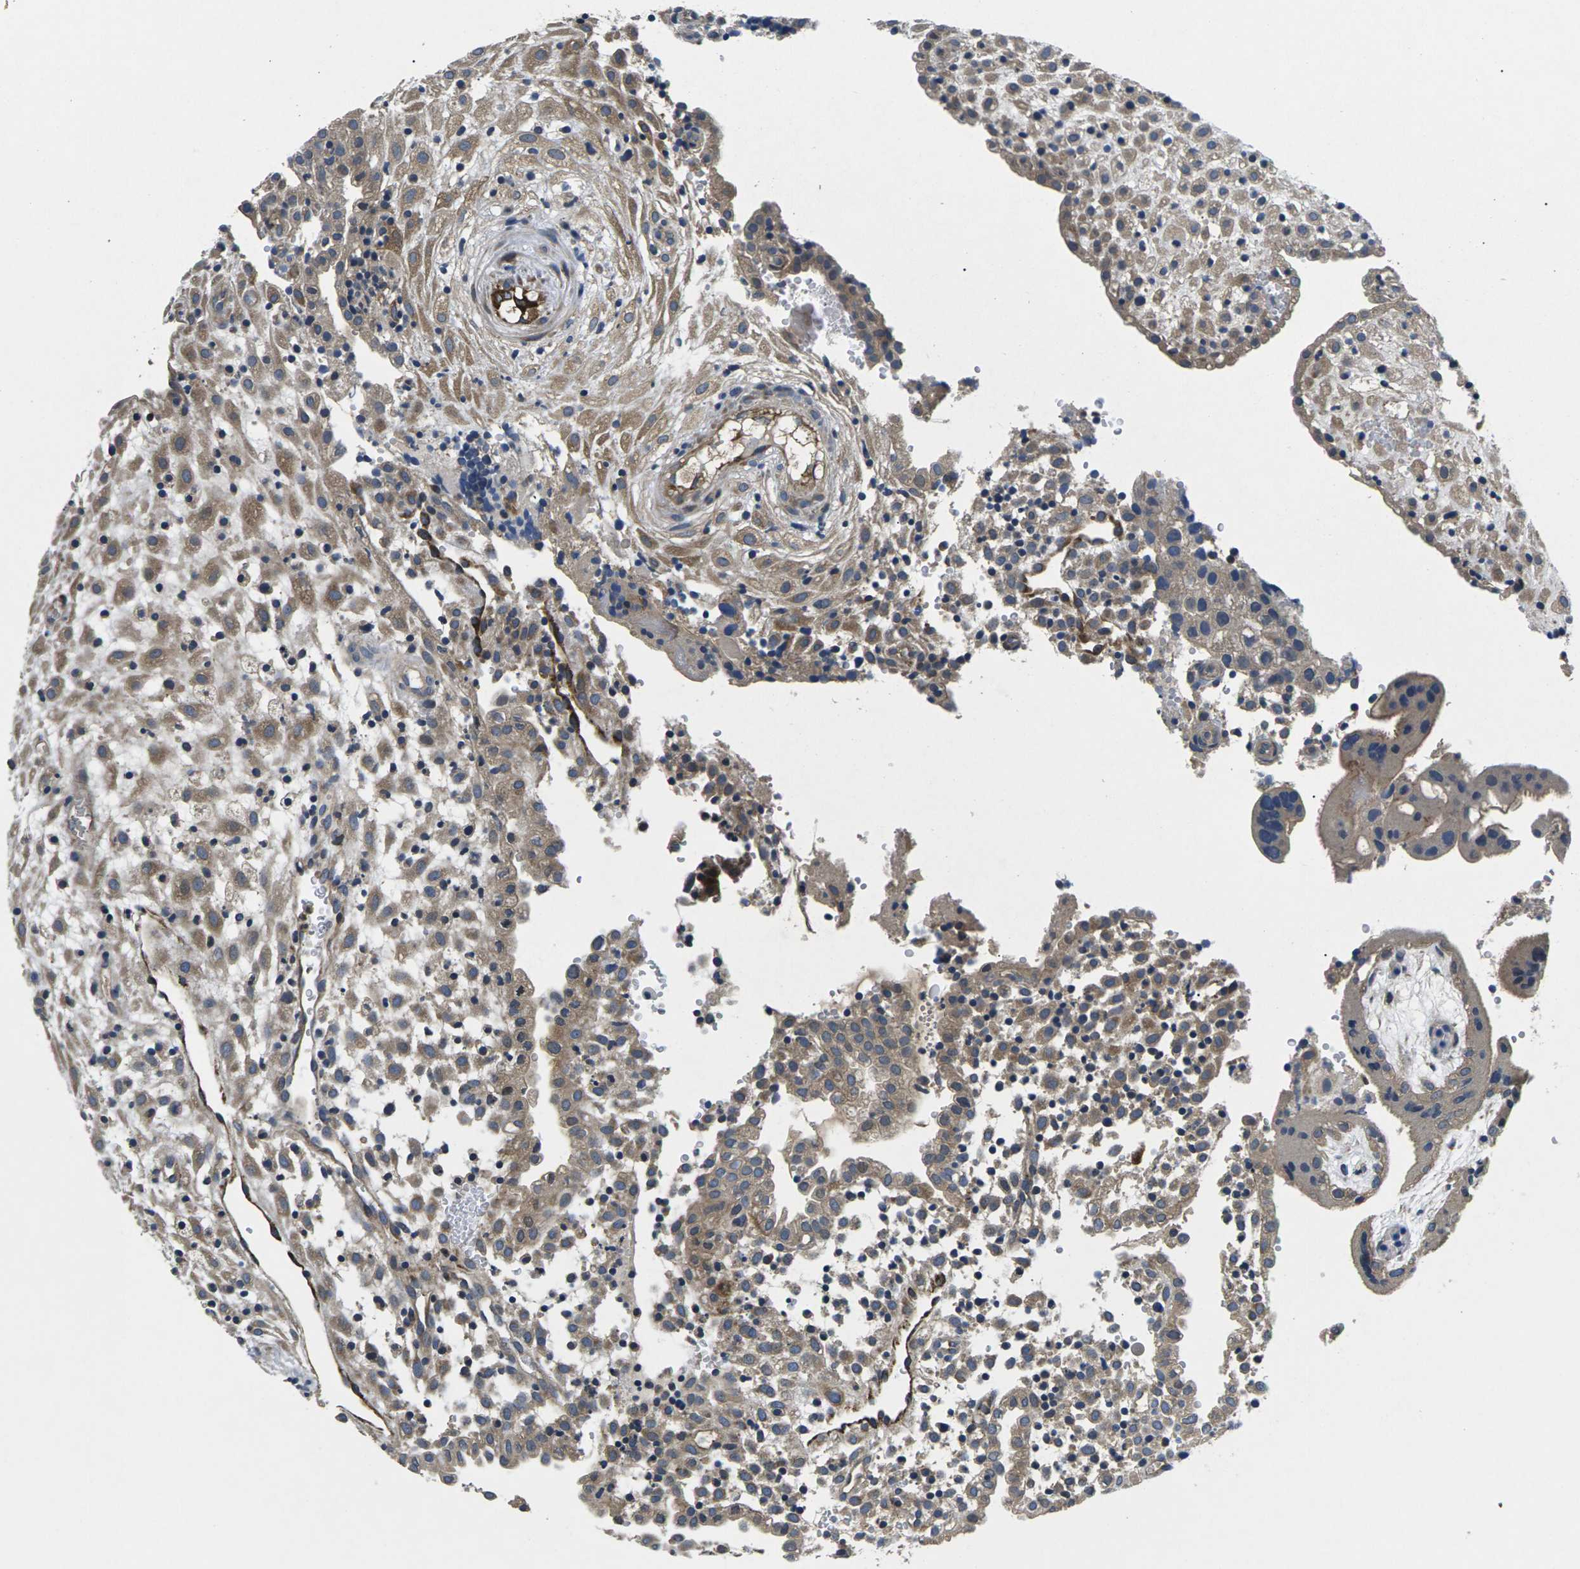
{"staining": {"intensity": "moderate", "quantity": ">75%", "location": "cytoplasmic/membranous"}, "tissue": "placenta", "cell_type": "Decidual cells", "image_type": "normal", "snomed": [{"axis": "morphology", "description": "Normal tissue, NOS"}, {"axis": "topography", "description": "Placenta"}], "caption": "A medium amount of moderate cytoplasmic/membranous positivity is present in approximately >75% of decidual cells in benign placenta.", "gene": "PLCE1", "patient": {"sex": "female", "age": 18}}